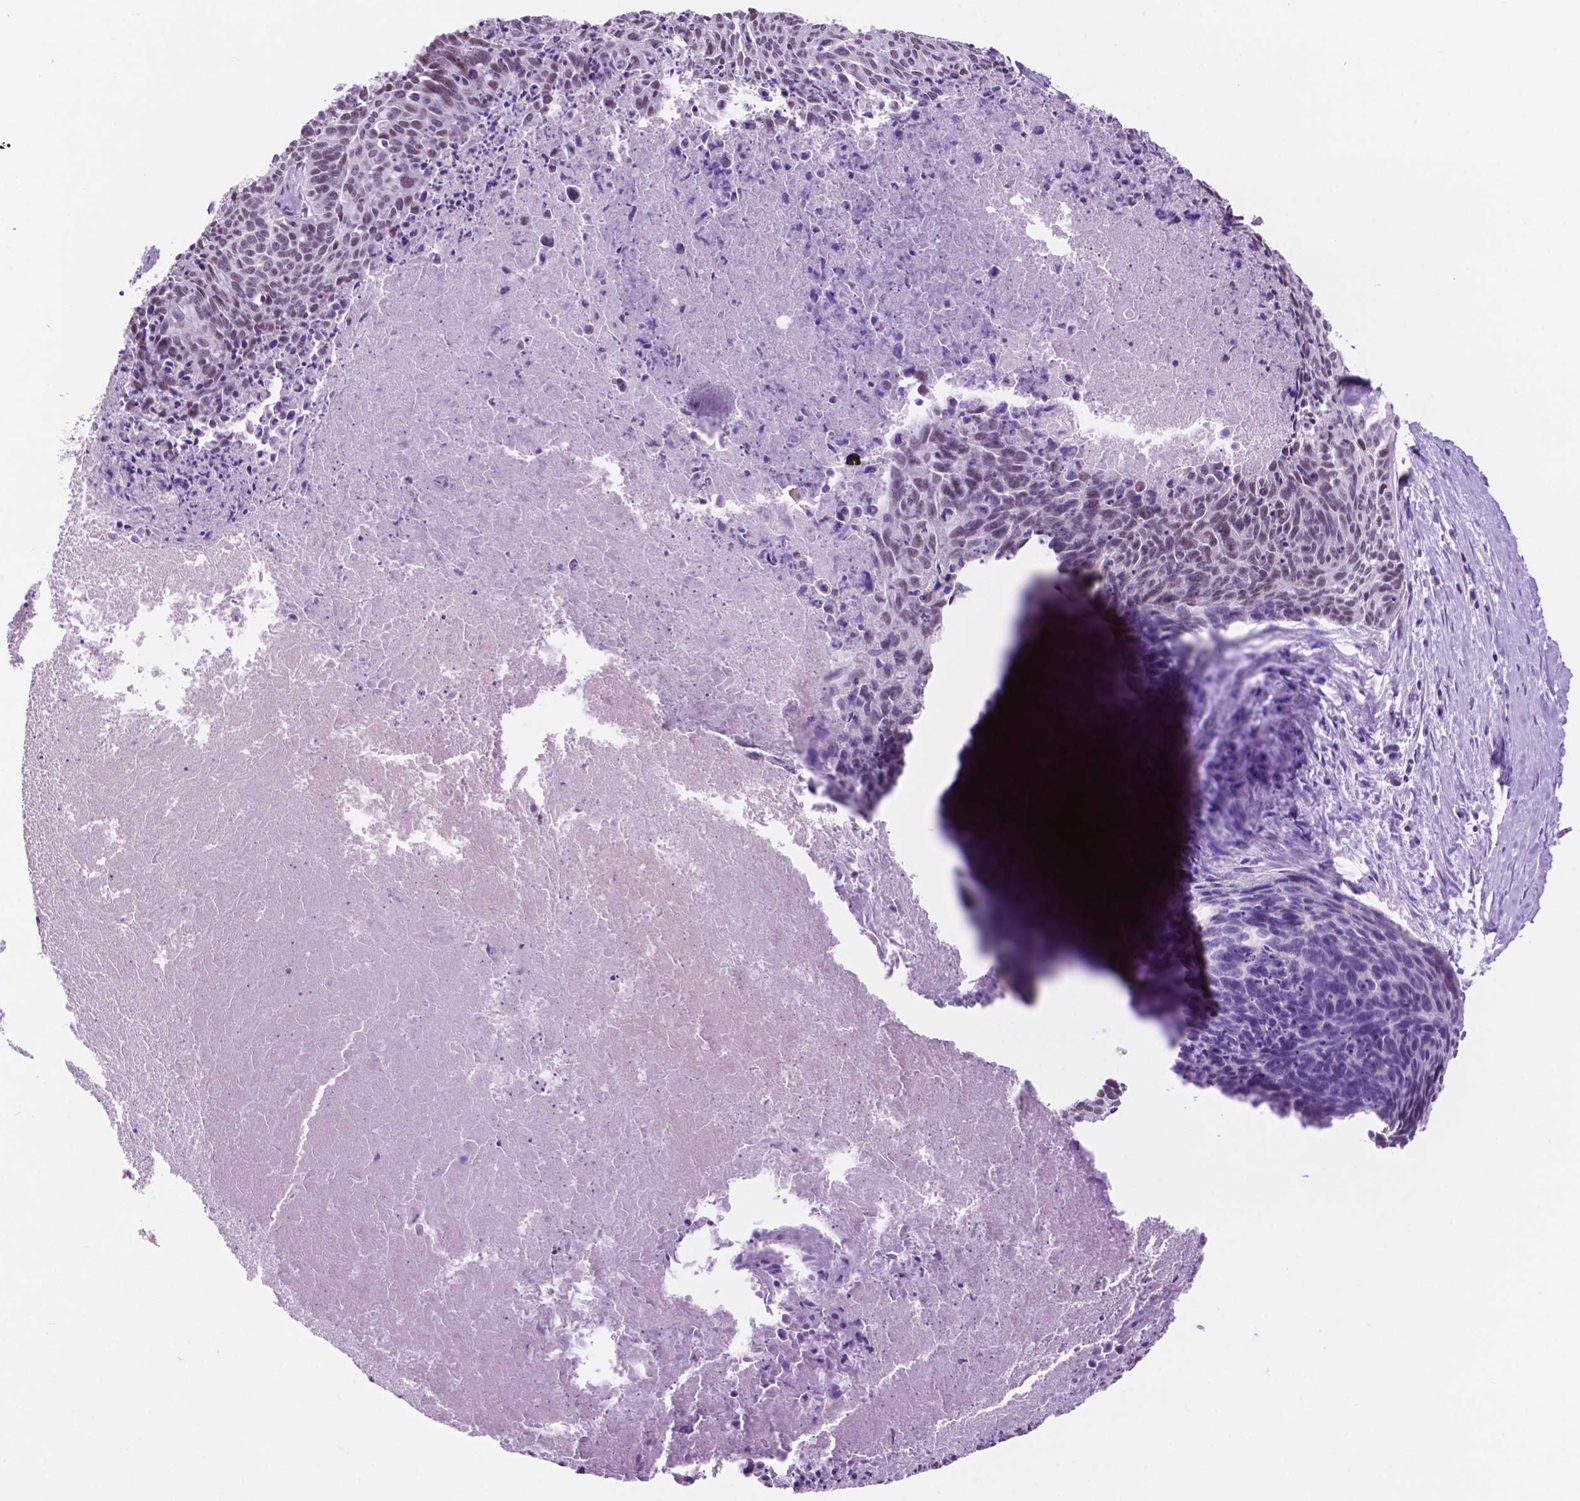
{"staining": {"intensity": "weak", "quantity": "<25%", "location": "nuclear"}, "tissue": "cervical cancer", "cell_type": "Tumor cells", "image_type": "cancer", "snomed": [{"axis": "morphology", "description": "Squamous cell carcinoma, NOS"}, {"axis": "topography", "description": "Cervix"}], "caption": "Immunohistochemical staining of cervical cancer reveals no significant staining in tumor cells.", "gene": "ACY3", "patient": {"sex": "female", "age": 55}}